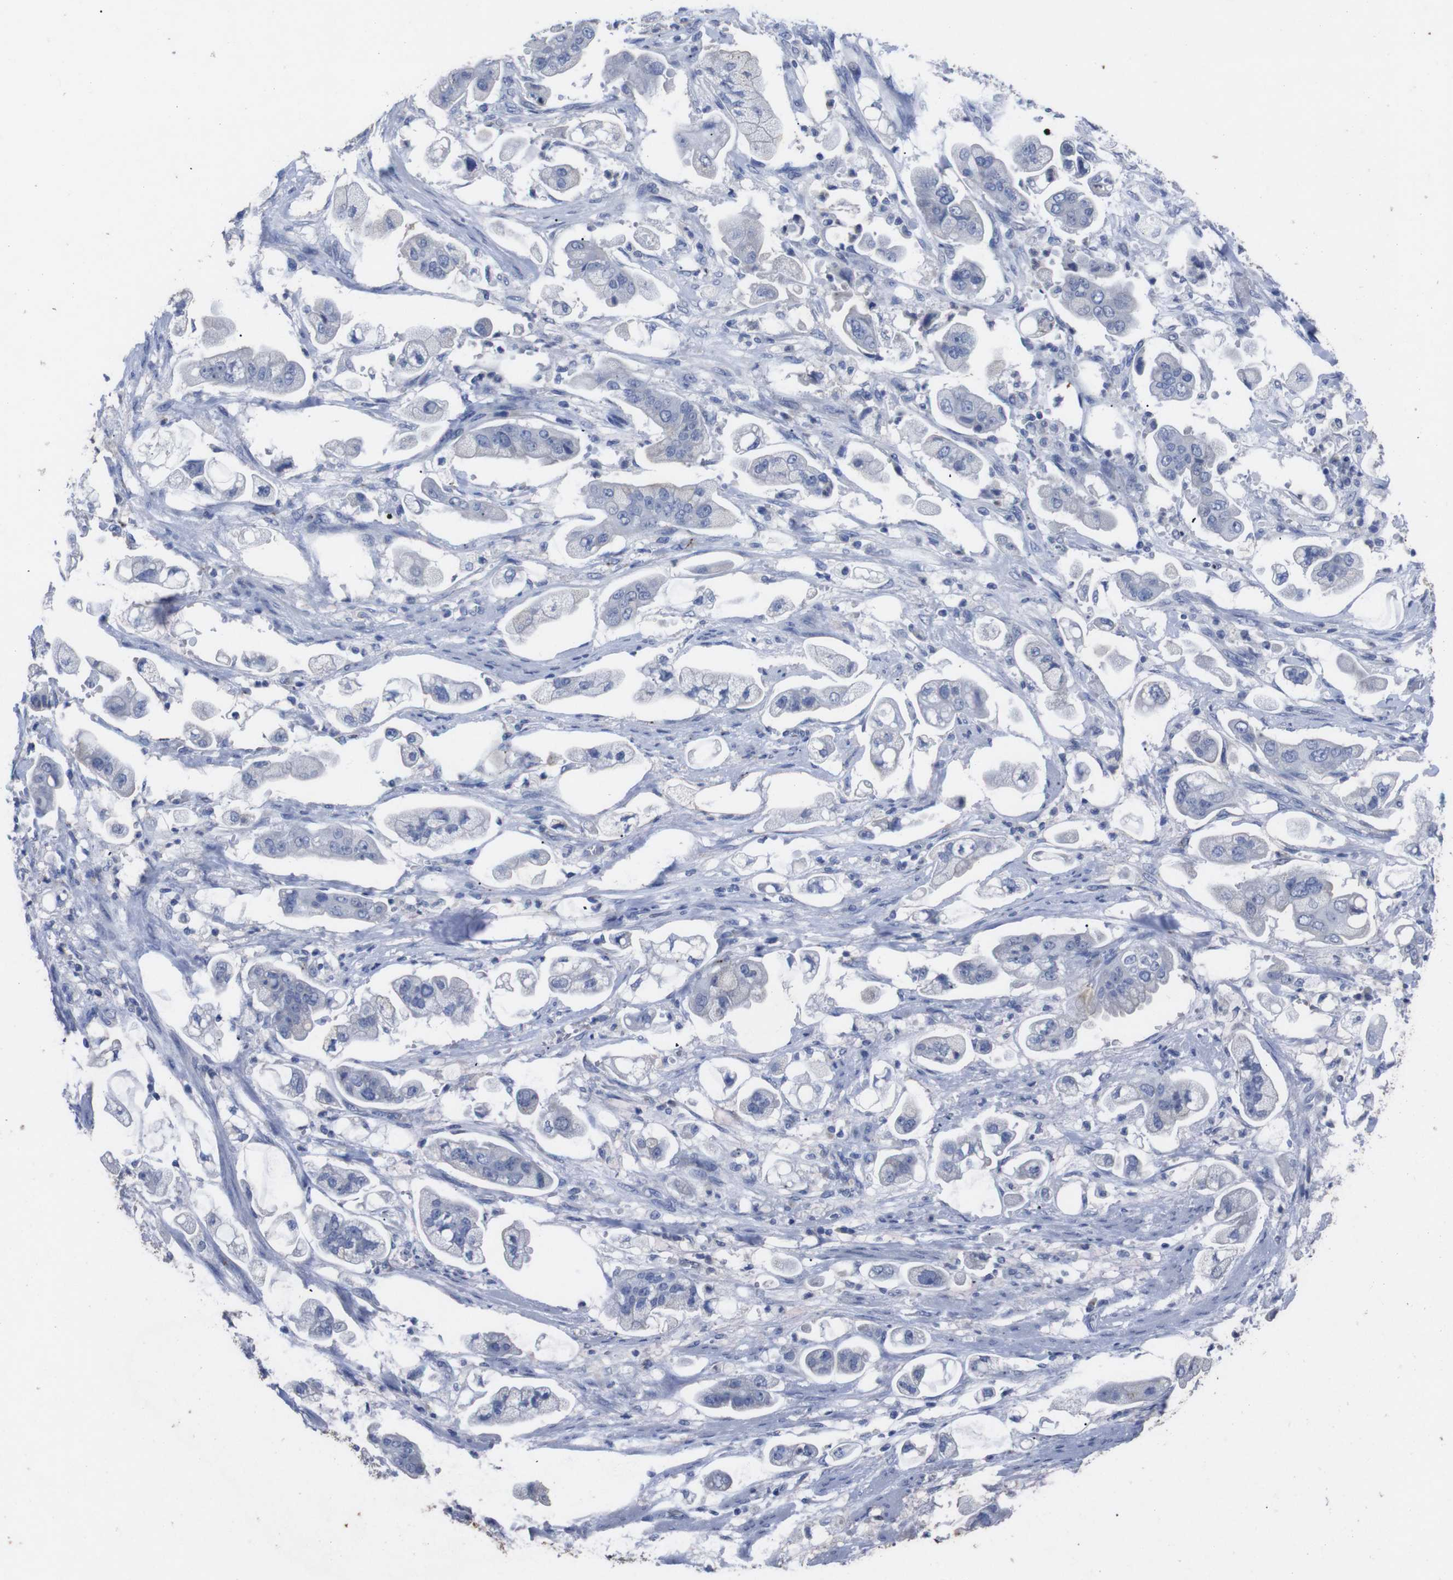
{"staining": {"intensity": "negative", "quantity": "none", "location": "none"}, "tissue": "stomach cancer", "cell_type": "Tumor cells", "image_type": "cancer", "snomed": [{"axis": "morphology", "description": "Adenocarcinoma, NOS"}, {"axis": "topography", "description": "Stomach"}], "caption": "This is a image of immunohistochemistry (IHC) staining of stomach cancer (adenocarcinoma), which shows no positivity in tumor cells. (Stains: DAB immunohistochemistry with hematoxylin counter stain, Microscopy: brightfield microscopy at high magnification).", "gene": "GJB2", "patient": {"sex": "male", "age": 62}}